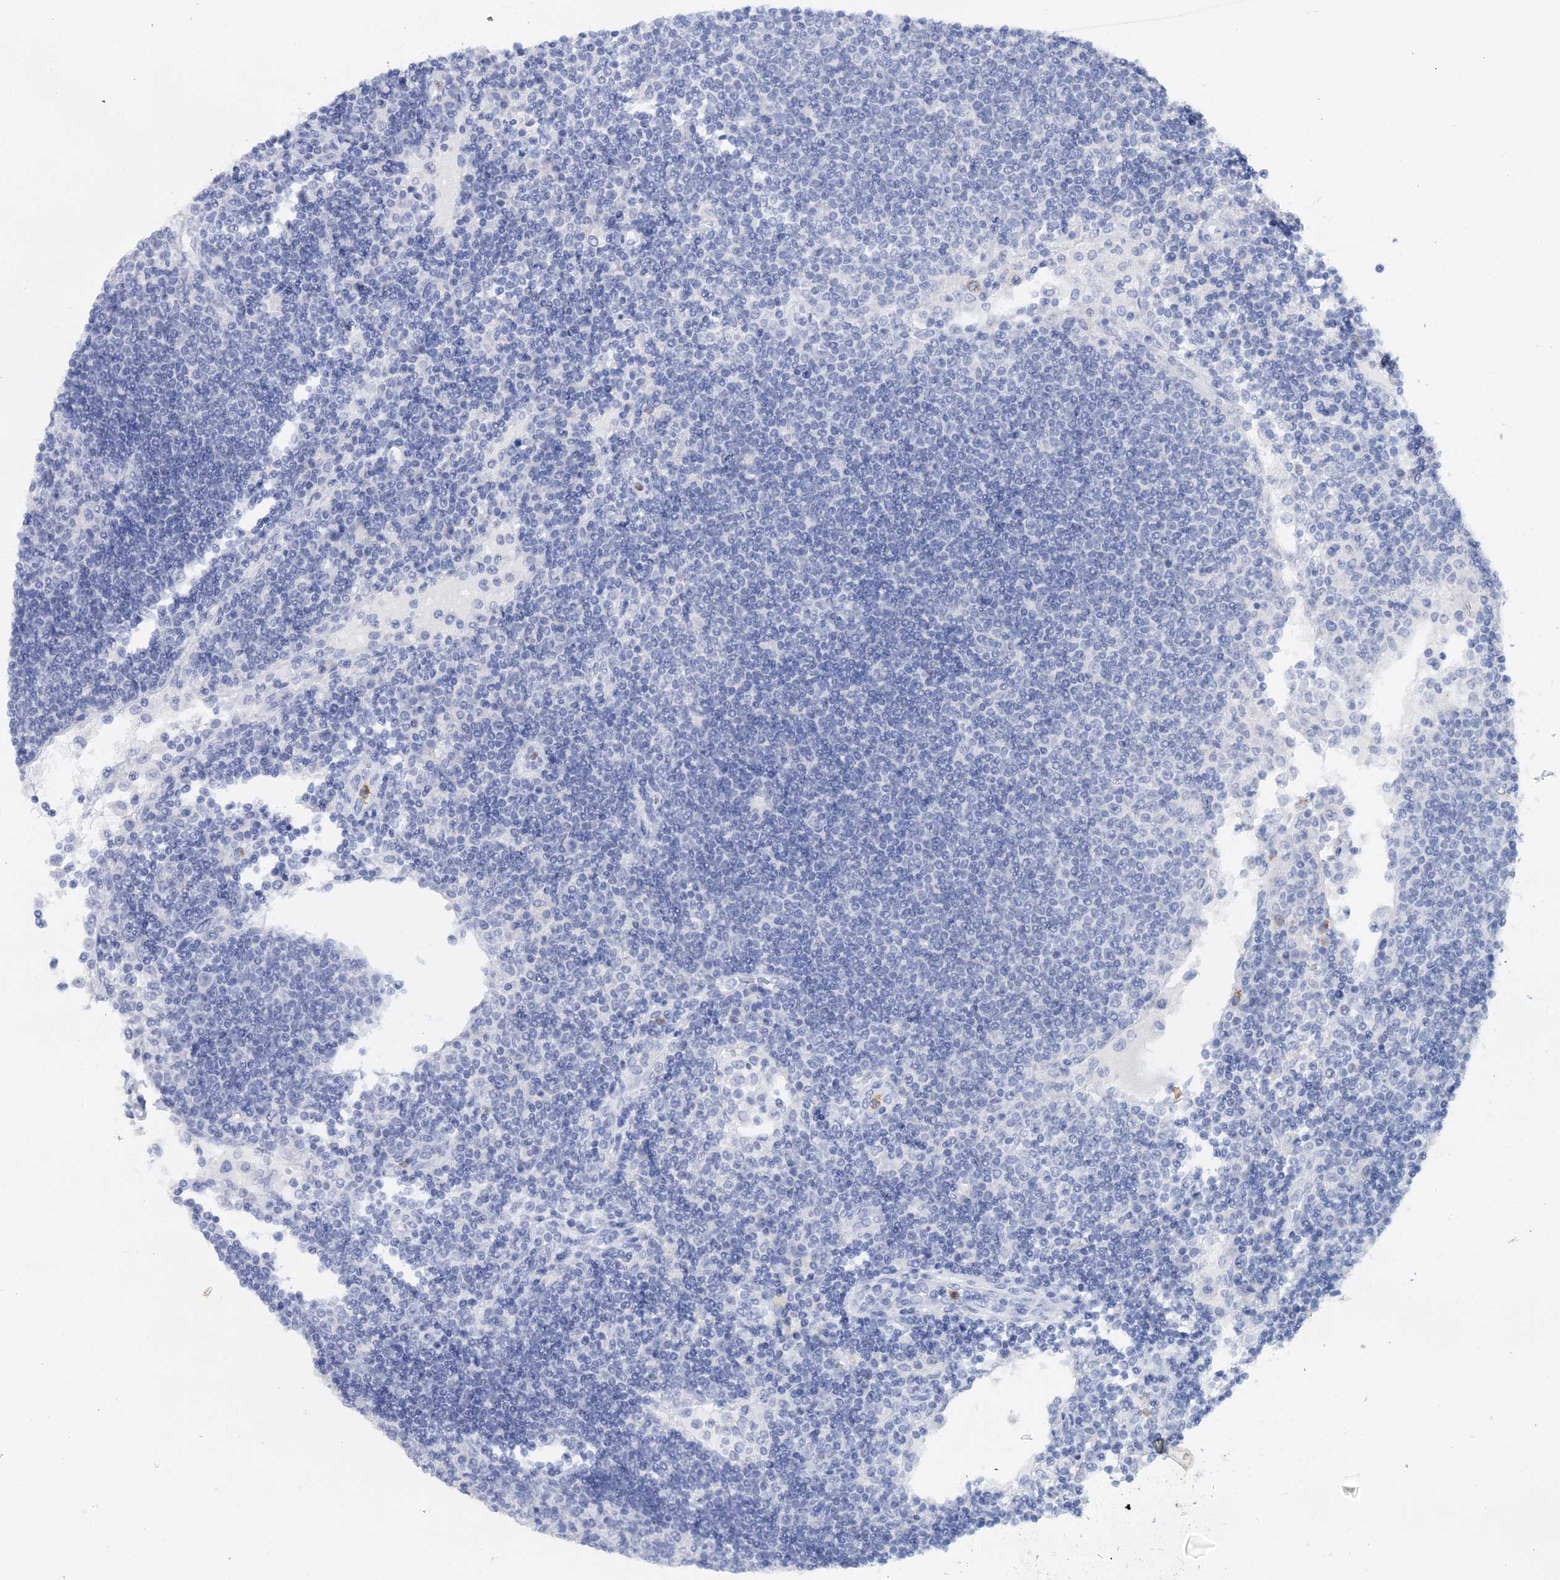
{"staining": {"intensity": "negative", "quantity": "none", "location": "none"}, "tissue": "lymph node", "cell_type": "Germinal center cells", "image_type": "normal", "snomed": [{"axis": "morphology", "description": "Normal tissue, NOS"}, {"axis": "topography", "description": "Lymph node"}], "caption": "Lymph node was stained to show a protein in brown. There is no significant expression in germinal center cells. (DAB (3,3'-diaminobenzidine) immunohistochemistry with hematoxylin counter stain).", "gene": "CEACAM8", "patient": {"sex": "female", "age": 53}}